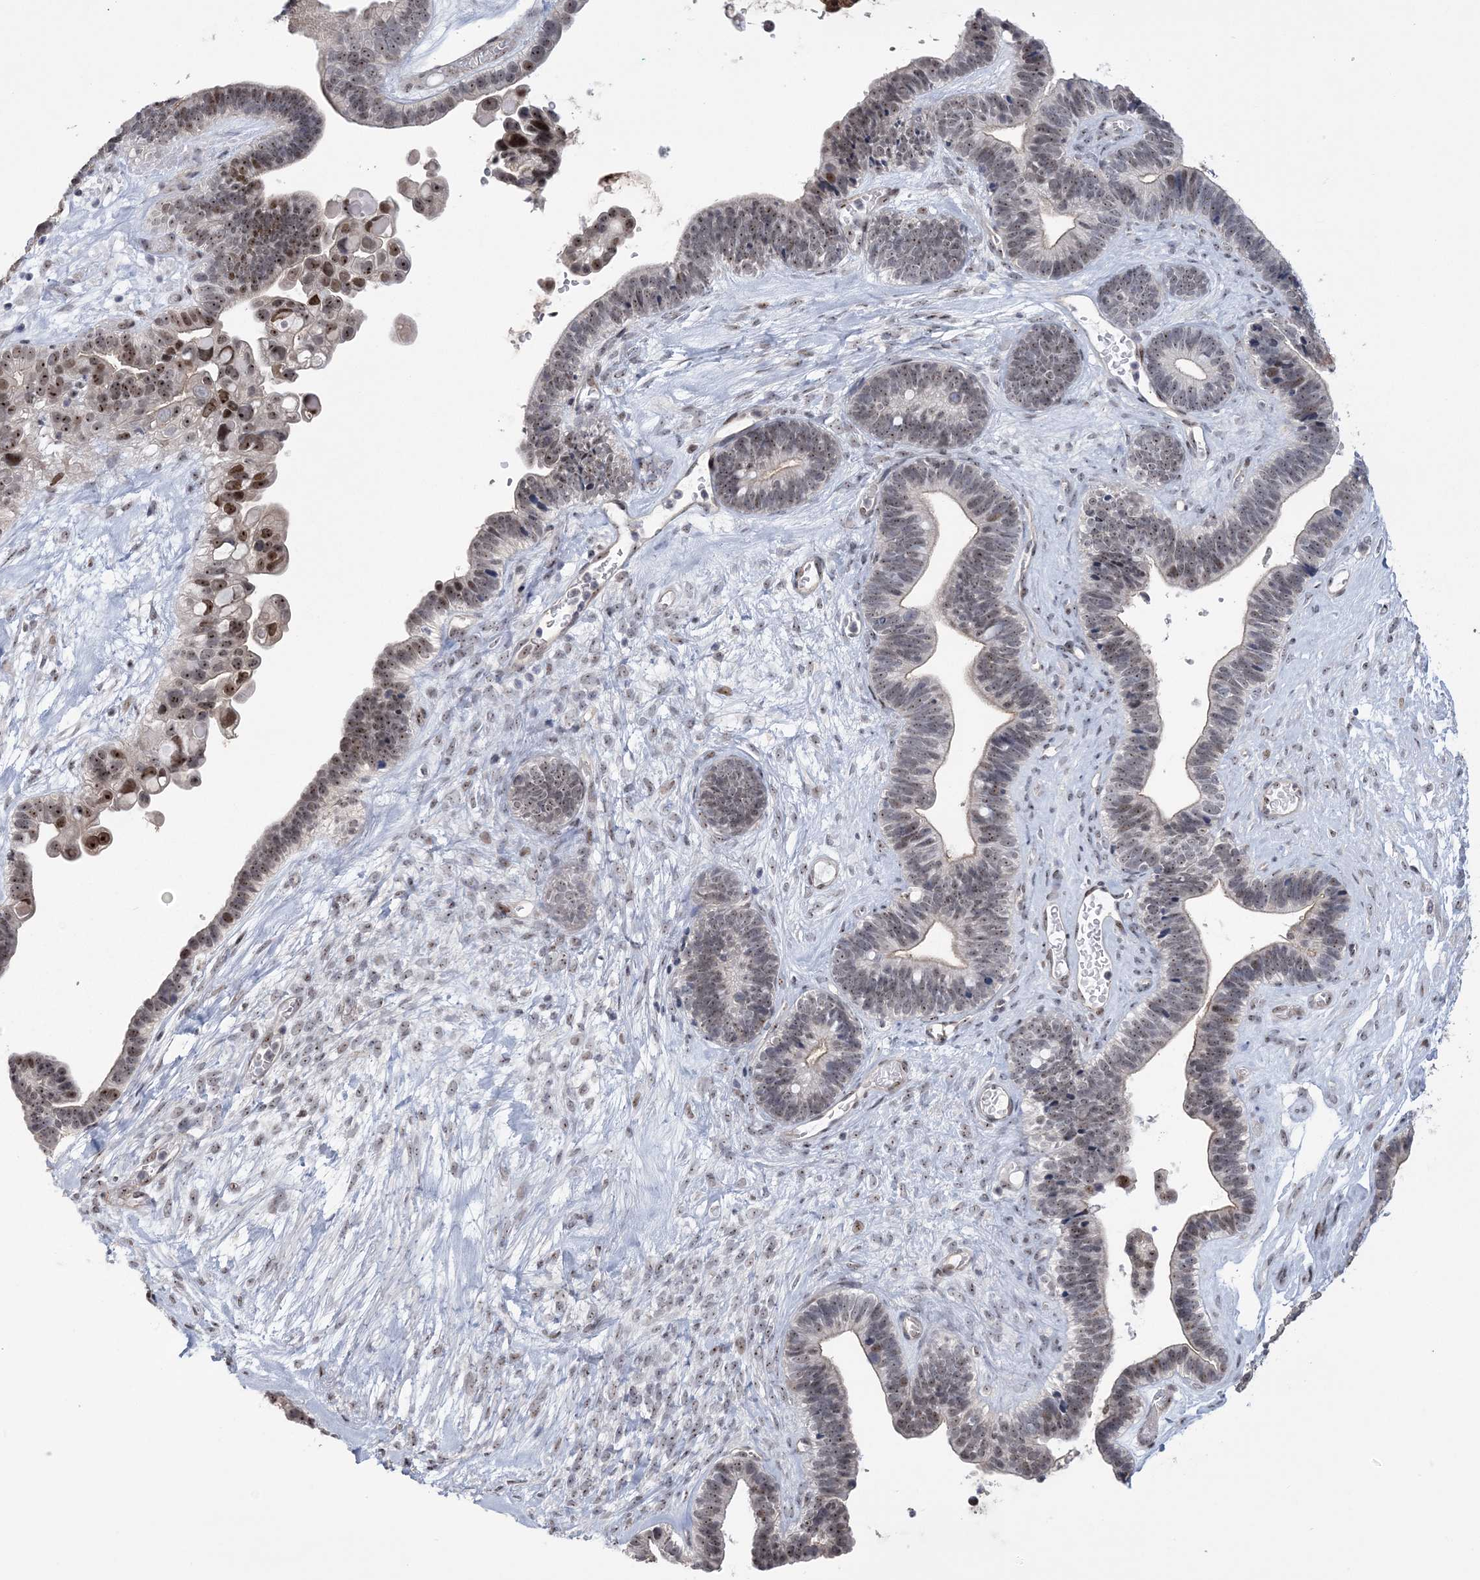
{"staining": {"intensity": "moderate", "quantity": "25%-75%", "location": "nuclear"}, "tissue": "ovarian cancer", "cell_type": "Tumor cells", "image_type": "cancer", "snomed": [{"axis": "morphology", "description": "Cystadenocarcinoma, serous, NOS"}, {"axis": "topography", "description": "Ovary"}], "caption": "Ovarian cancer (serous cystadenocarcinoma) stained with a protein marker demonstrates moderate staining in tumor cells.", "gene": "HOMEZ", "patient": {"sex": "female", "age": 56}}